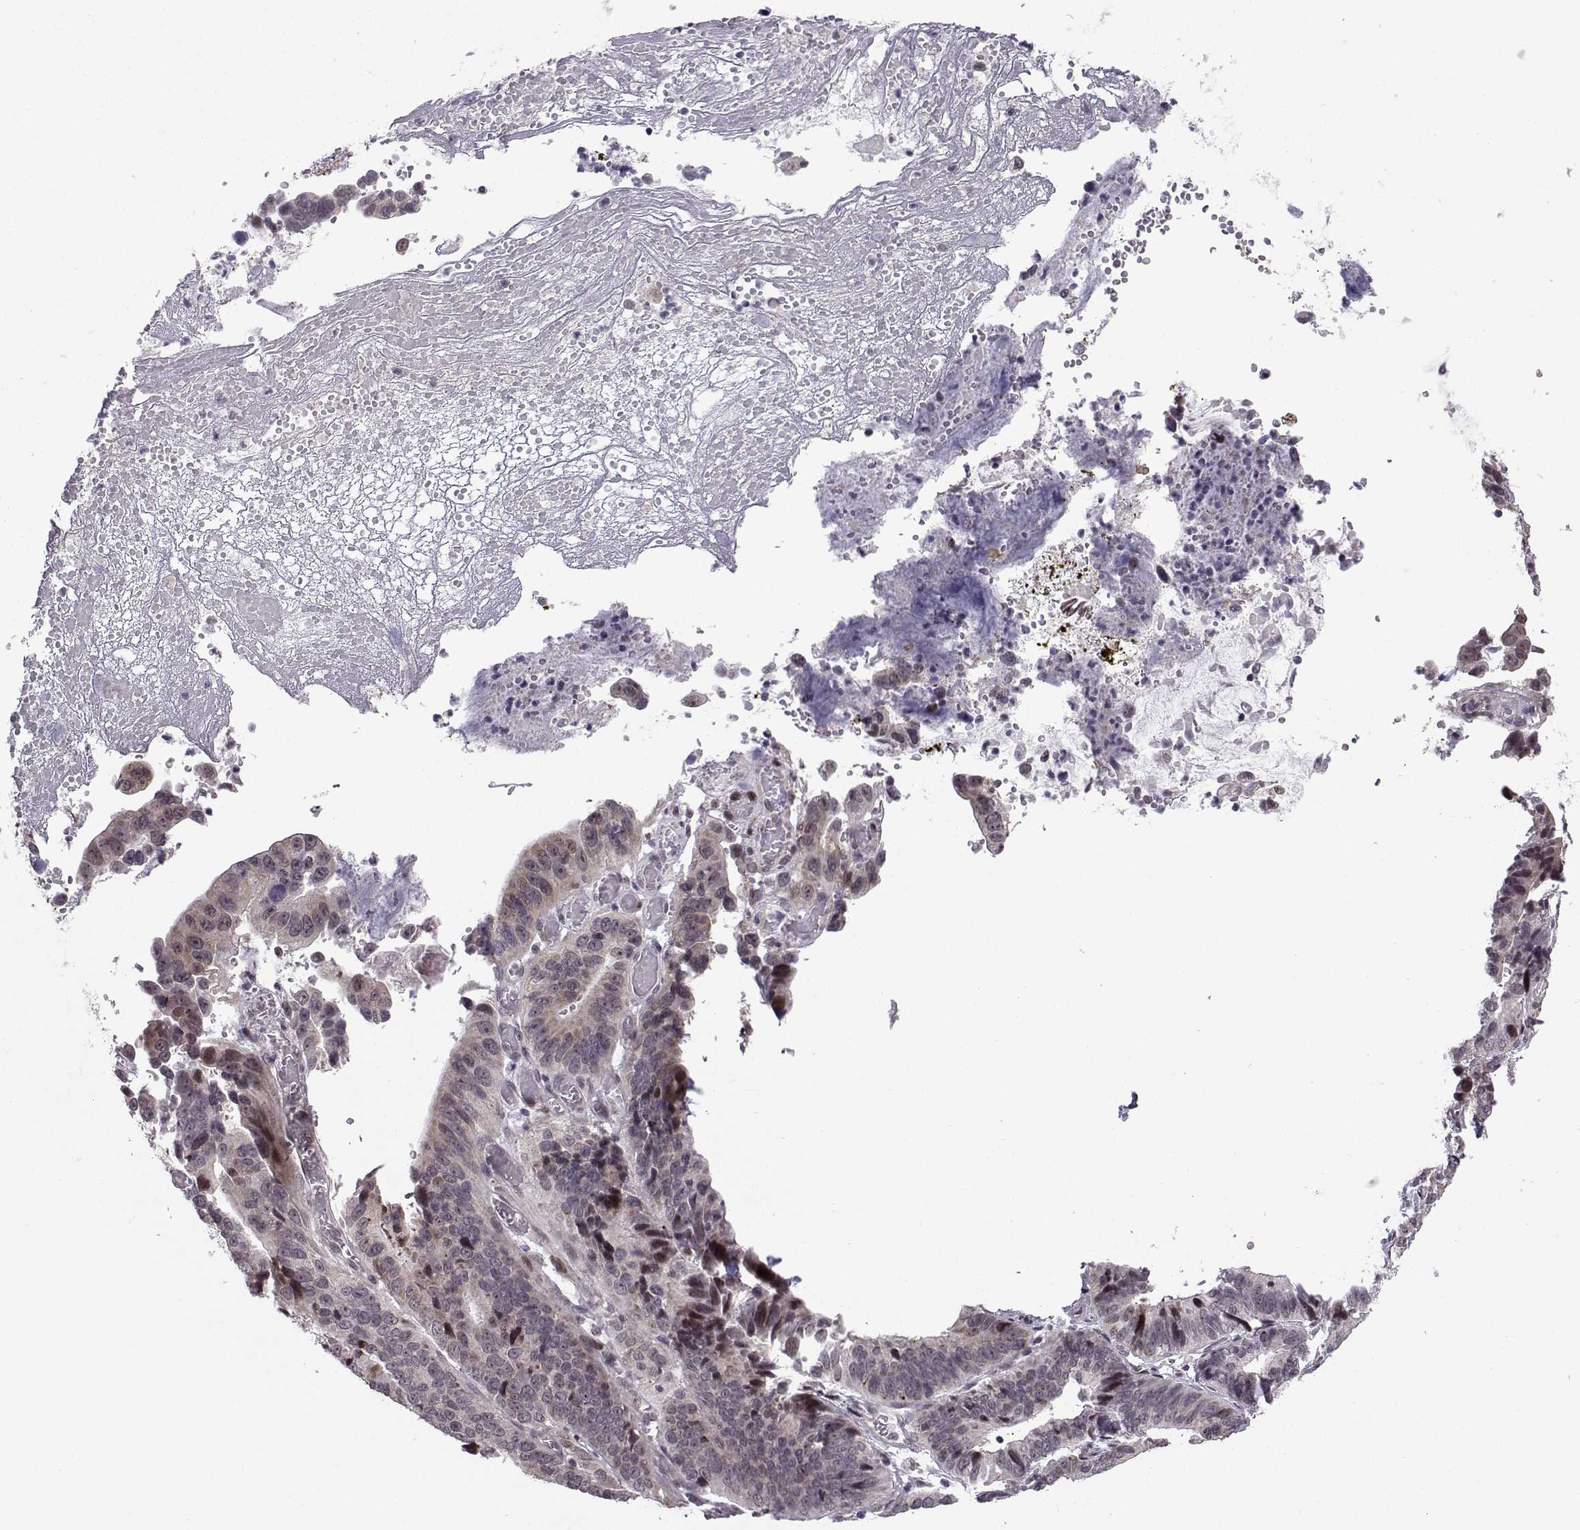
{"staining": {"intensity": "weak", "quantity": "<25%", "location": "cytoplasmic/membranous"}, "tissue": "stomach cancer", "cell_type": "Tumor cells", "image_type": "cancer", "snomed": [{"axis": "morphology", "description": "Adenocarcinoma, NOS"}, {"axis": "topography", "description": "Stomach"}], "caption": "DAB immunohistochemical staining of human stomach cancer demonstrates no significant expression in tumor cells.", "gene": "FGF3", "patient": {"sex": "male", "age": 84}}